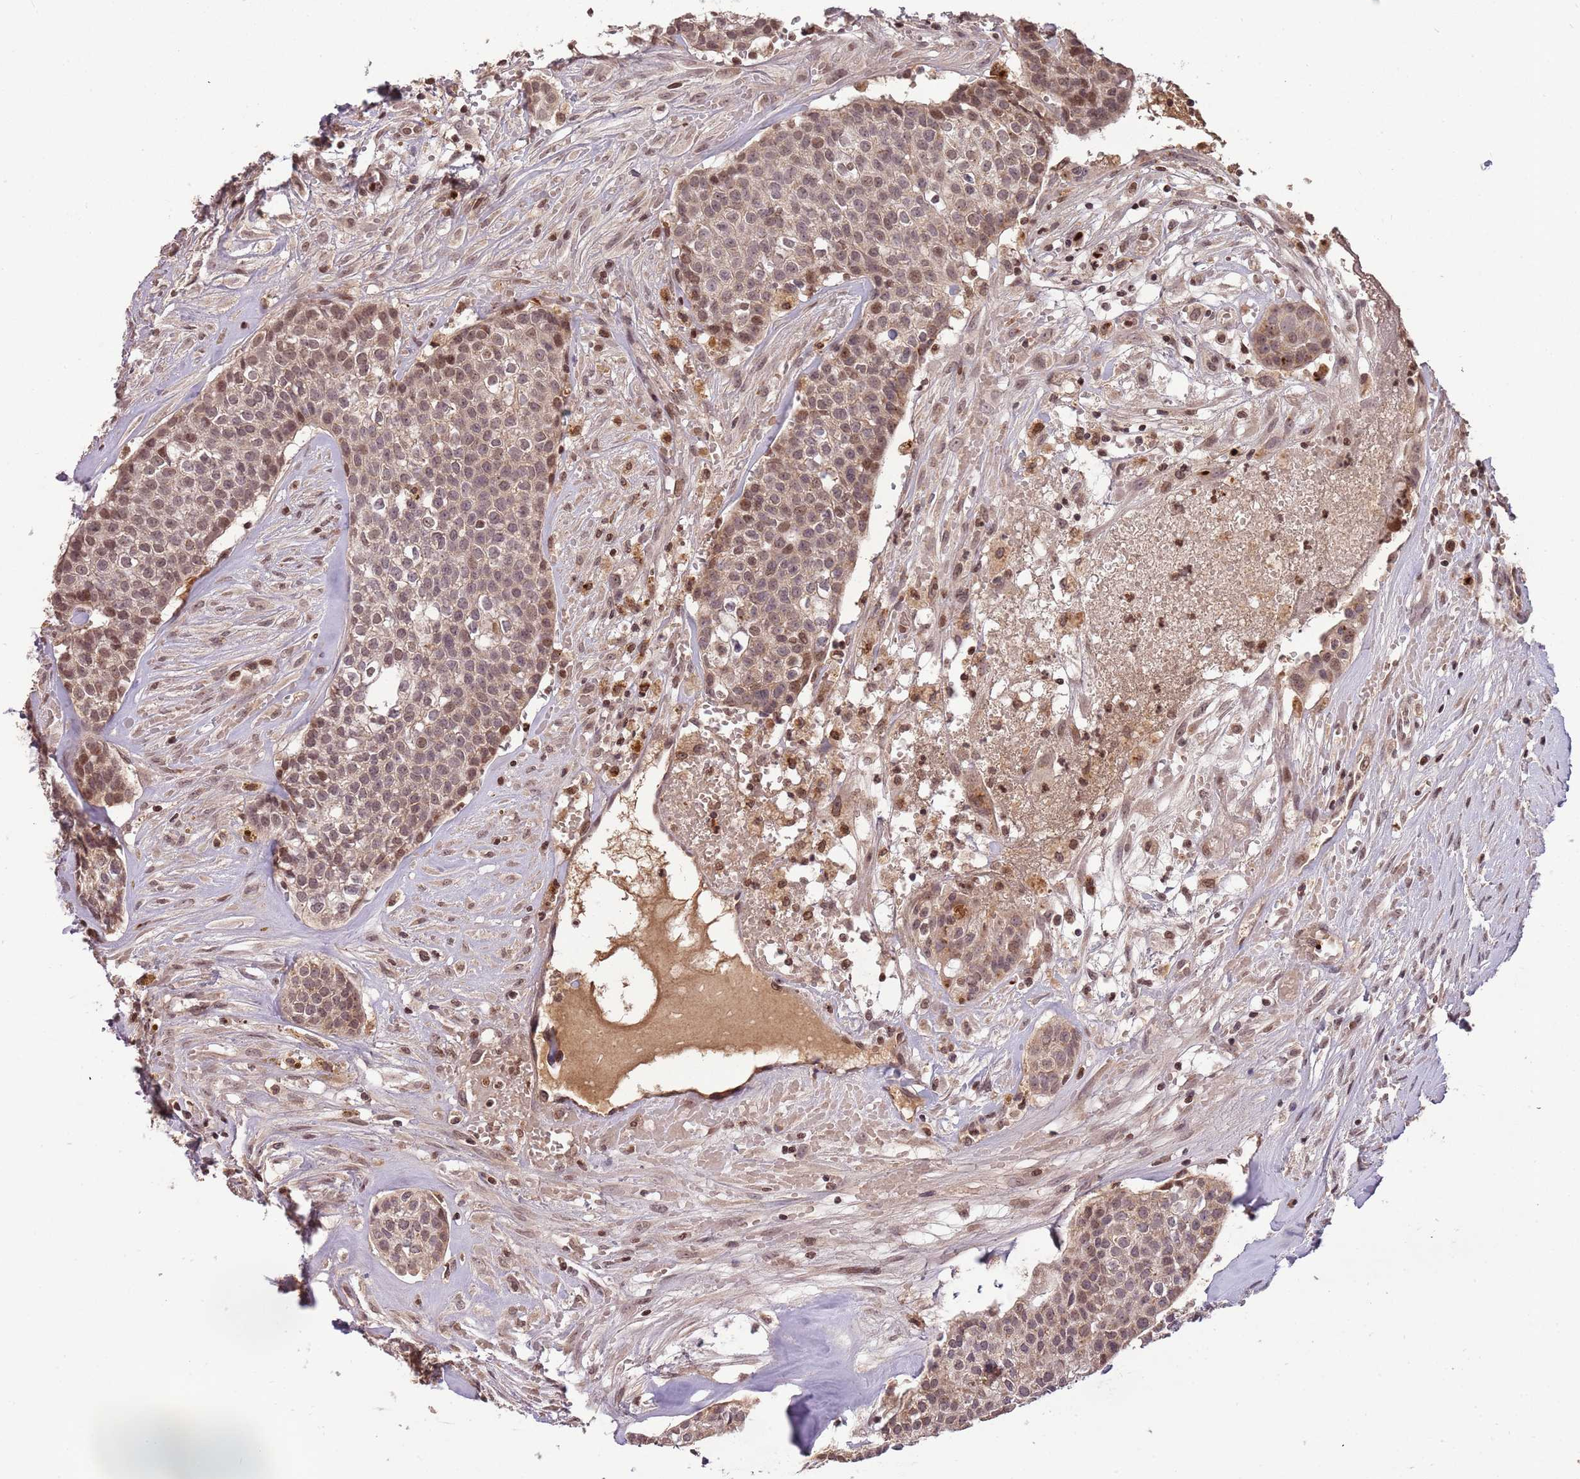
{"staining": {"intensity": "weak", "quantity": ">75%", "location": "nuclear"}, "tissue": "head and neck cancer", "cell_type": "Tumor cells", "image_type": "cancer", "snomed": [{"axis": "morphology", "description": "Adenocarcinoma, NOS"}, {"axis": "topography", "description": "Head-Neck"}], "caption": "The immunohistochemical stain highlights weak nuclear staining in tumor cells of adenocarcinoma (head and neck) tissue.", "gene": "SAMSN1", "patient": {"sex": "male", "age": 81}}